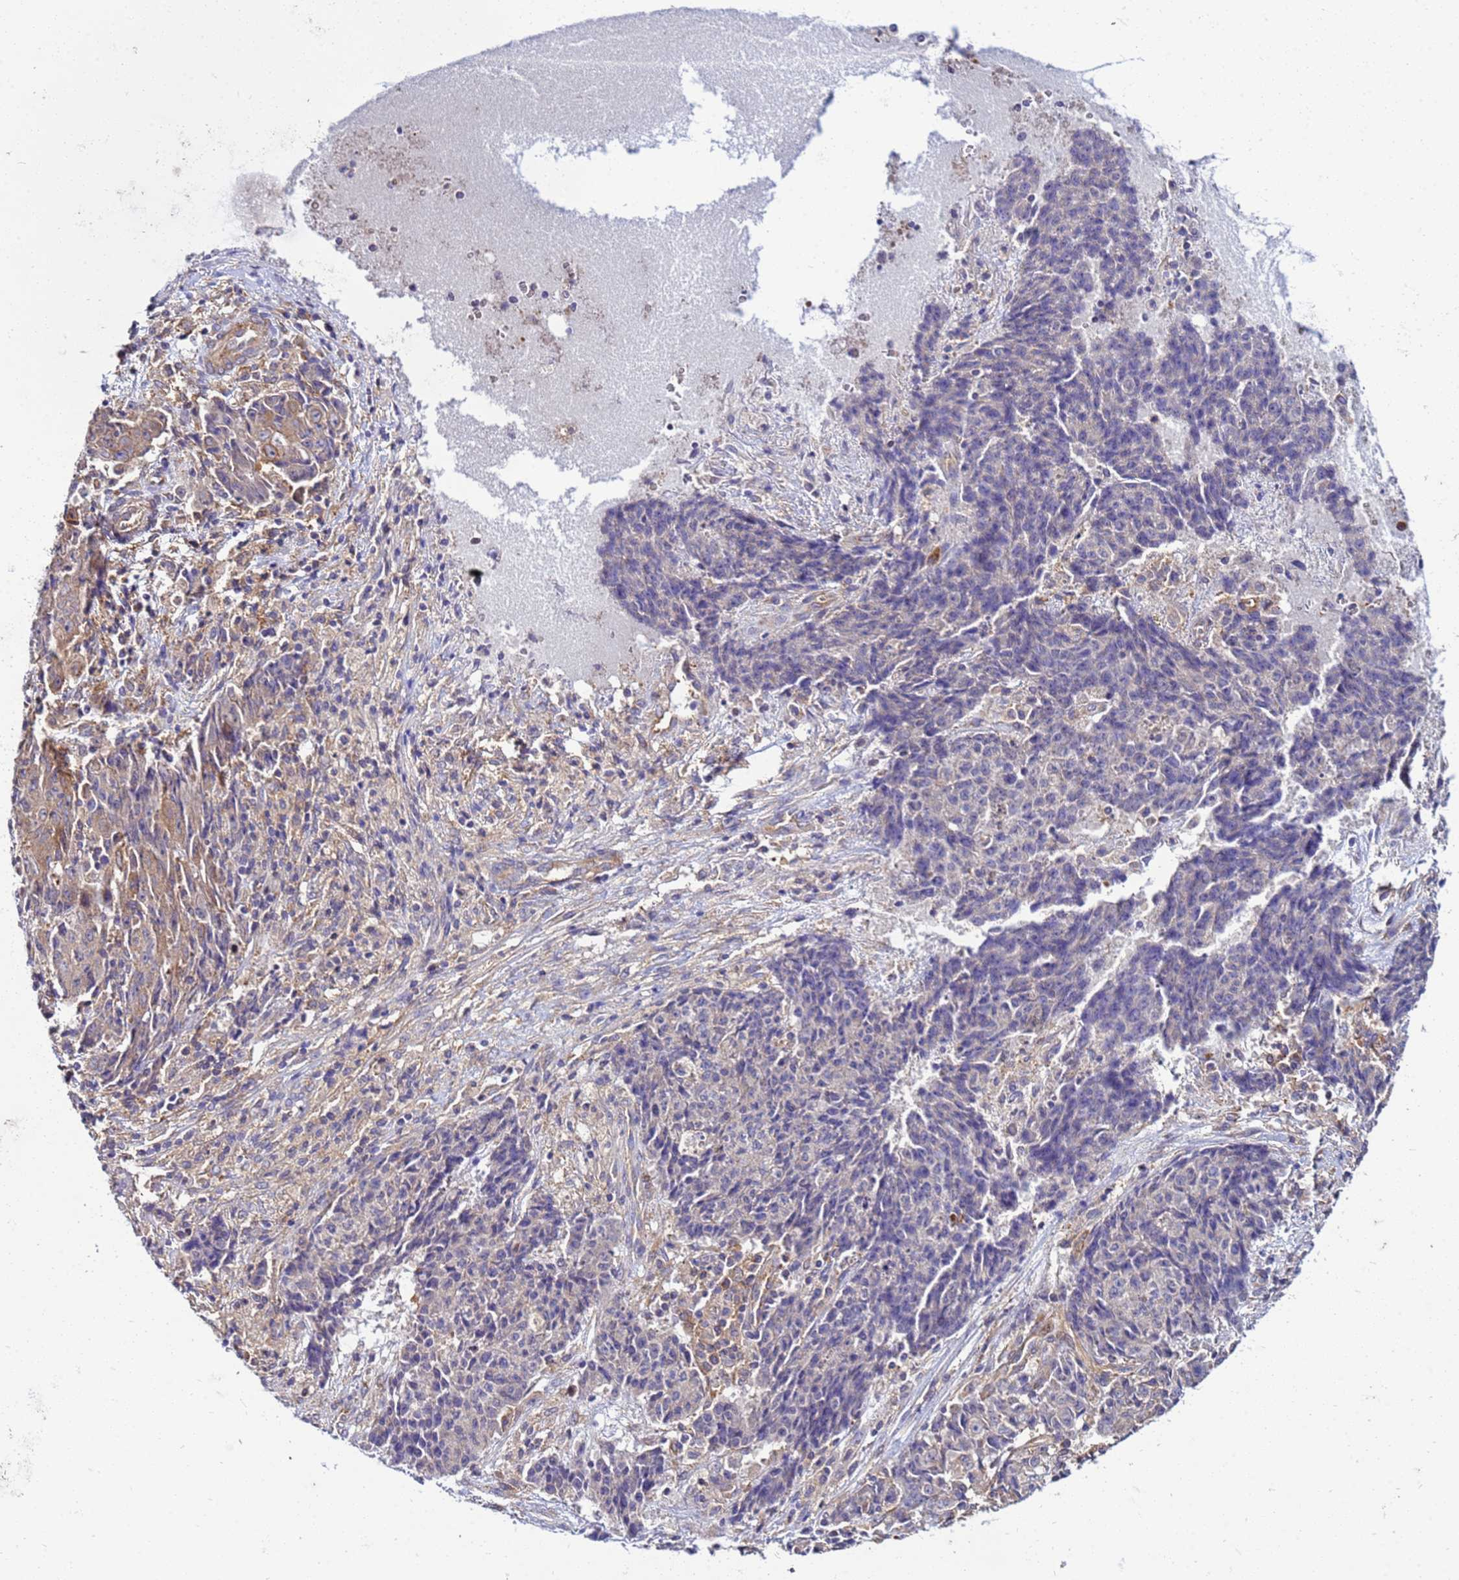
{"staining": {"intensity": "moderate", "quantity": "<25%", "location": "cytoplasmic/membranous"}, "tissue": "ovarian cancer", "cell_type": "Tumor cells", "image_type": "cancer", "snomed": [{"axis": "morphology", "description": "Carcinoma, endometroid"}, {"axis": "topography", "description": "Ovary"}], "caption": "Immunohistochemistry (IHC) (DAB) staining of ovarian cancer (endometroid carcinoma) reveals moderate cytoplasmic/membranous protein staining in approximately <25% of tumor cells. The staining is performed using DAB brown chromogen to label protein expression. The nuclei are counter-stained blue using hematoxylin.", "gene": "PKD1", "patient": {"sex": "female", "age": 42}}